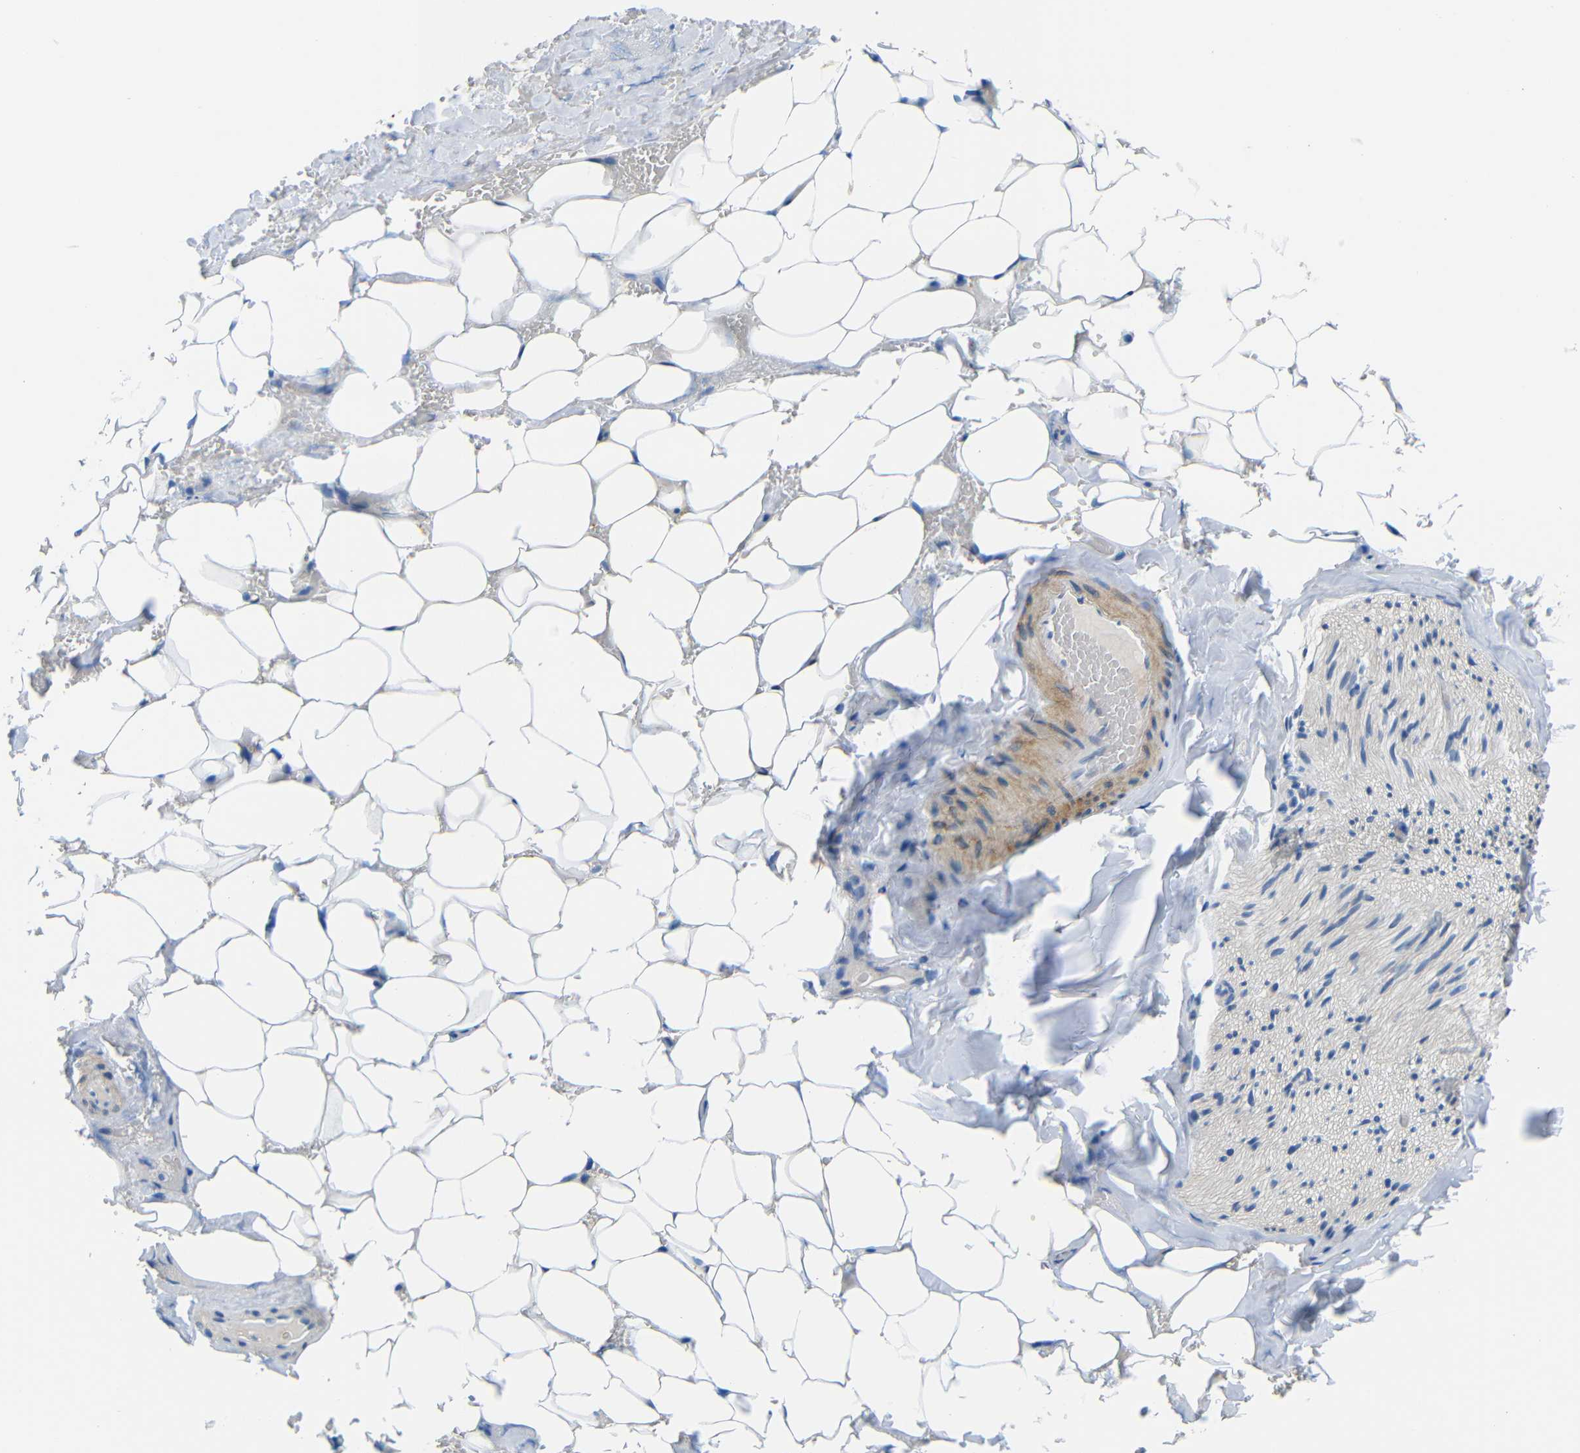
{"staining": {"intensity": "moderate", "quantity": ">75%", "location": "cytoplasmic/membranous"}, "tissue": "adipose tissue", "cell_type": "Adipocytes", "image_type": "normal", "snomed": [{"axis": "morphology", "description": "Normal tissue, NOS"}, {"axis": "topography", "description": "Peripheral nerve tissue"}], "caption": "High-power microscopy captured an immunohistochemistry photomicrograph of unremarkable adipose tissue, revealing moderate cytoplasmic/membranous positivity in approximately >75% of adipocytes.", "gene": "NEGR1", "patient": {"sex": "male", "age": 70}}